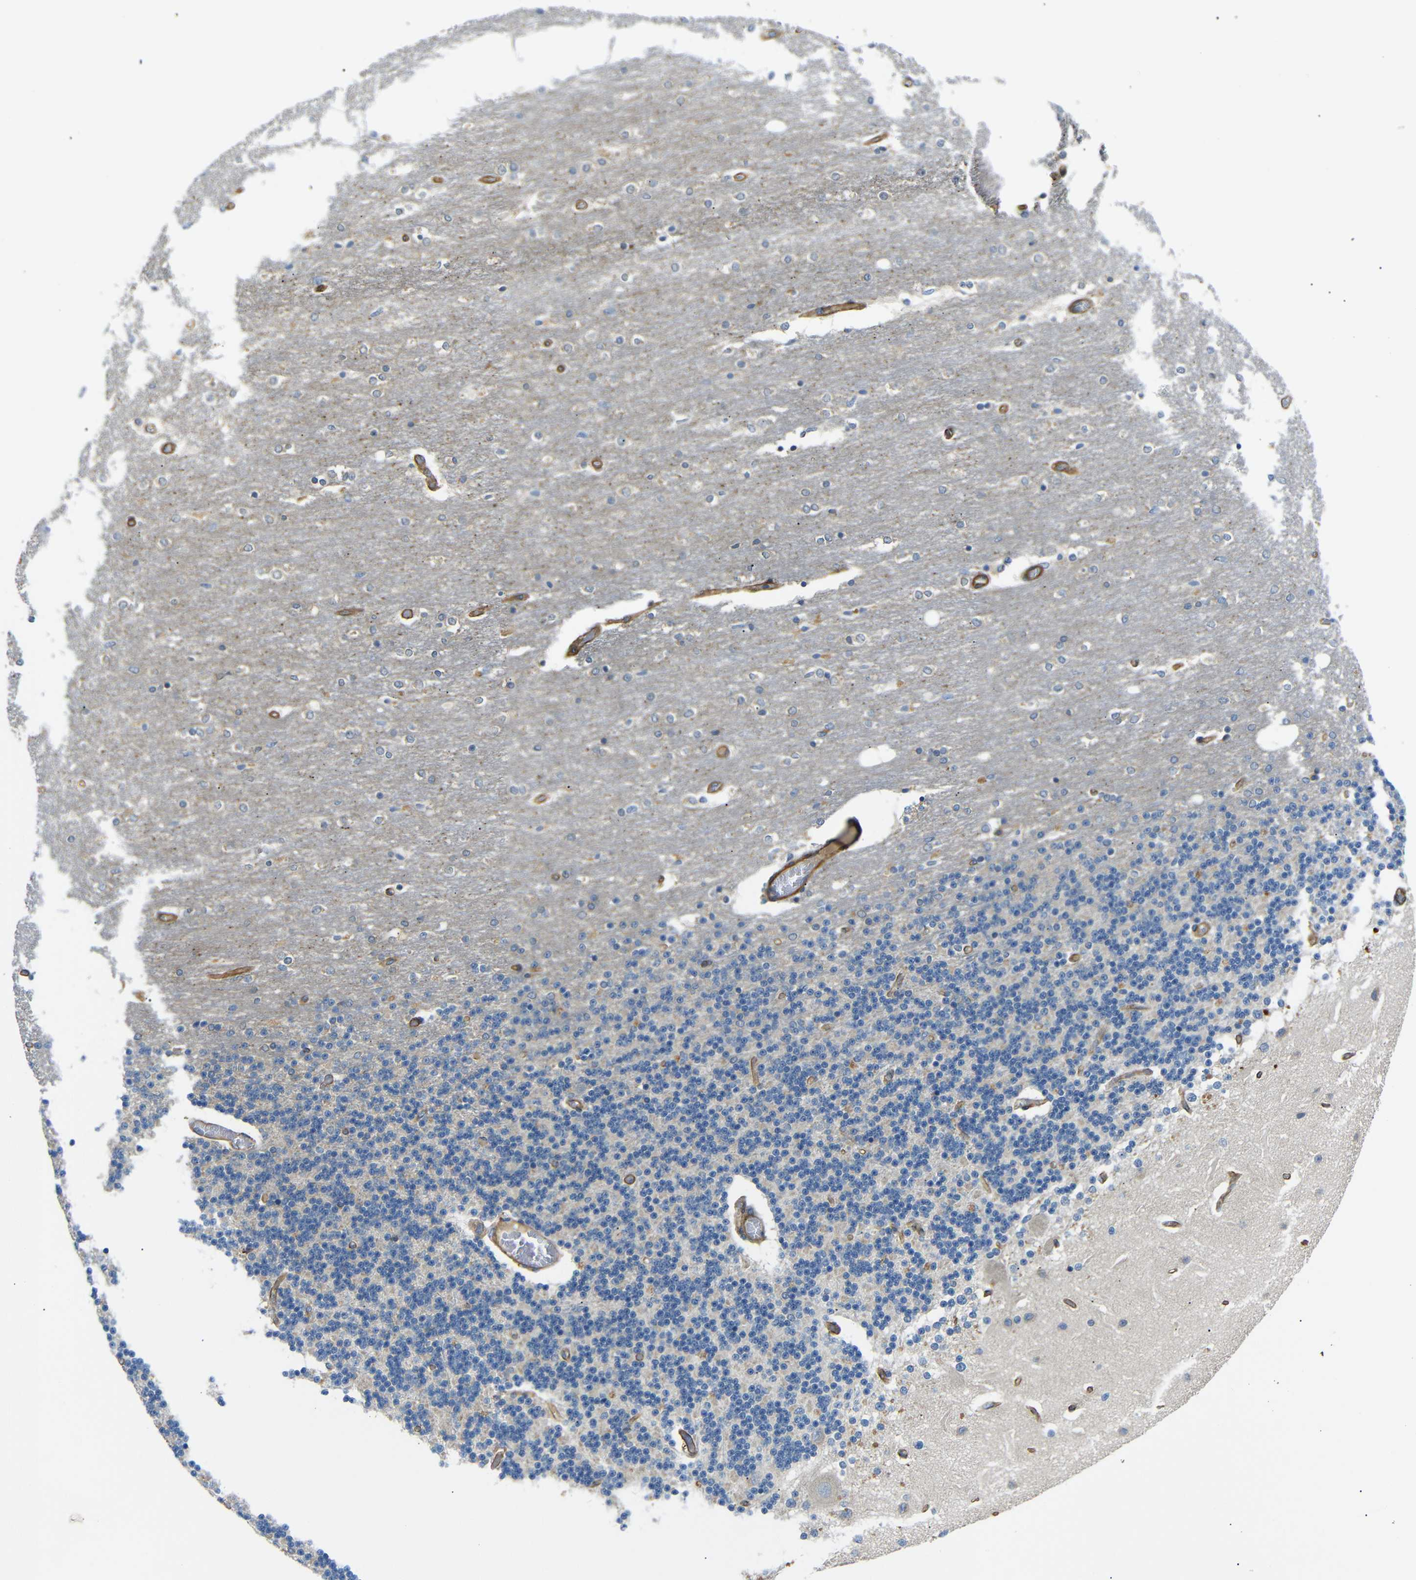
{"staining": {"intensity": "negative", "quantity": "none", "location": "none"}, "tissue": "cerebellum", "cell_type": "Cells in granular layer", "image_type": "normal", "snomed": [{"axis": "morphology", "description": "Normal tissue, NOS"}, {"axis": "topography", "description": "Cerebellum"}], "caption": "The histopathology image displays no staining of cells in granular layer in normal cerebellum.", "gene": "MYO1B", "patient": {"sex": "female", "age": 54}}